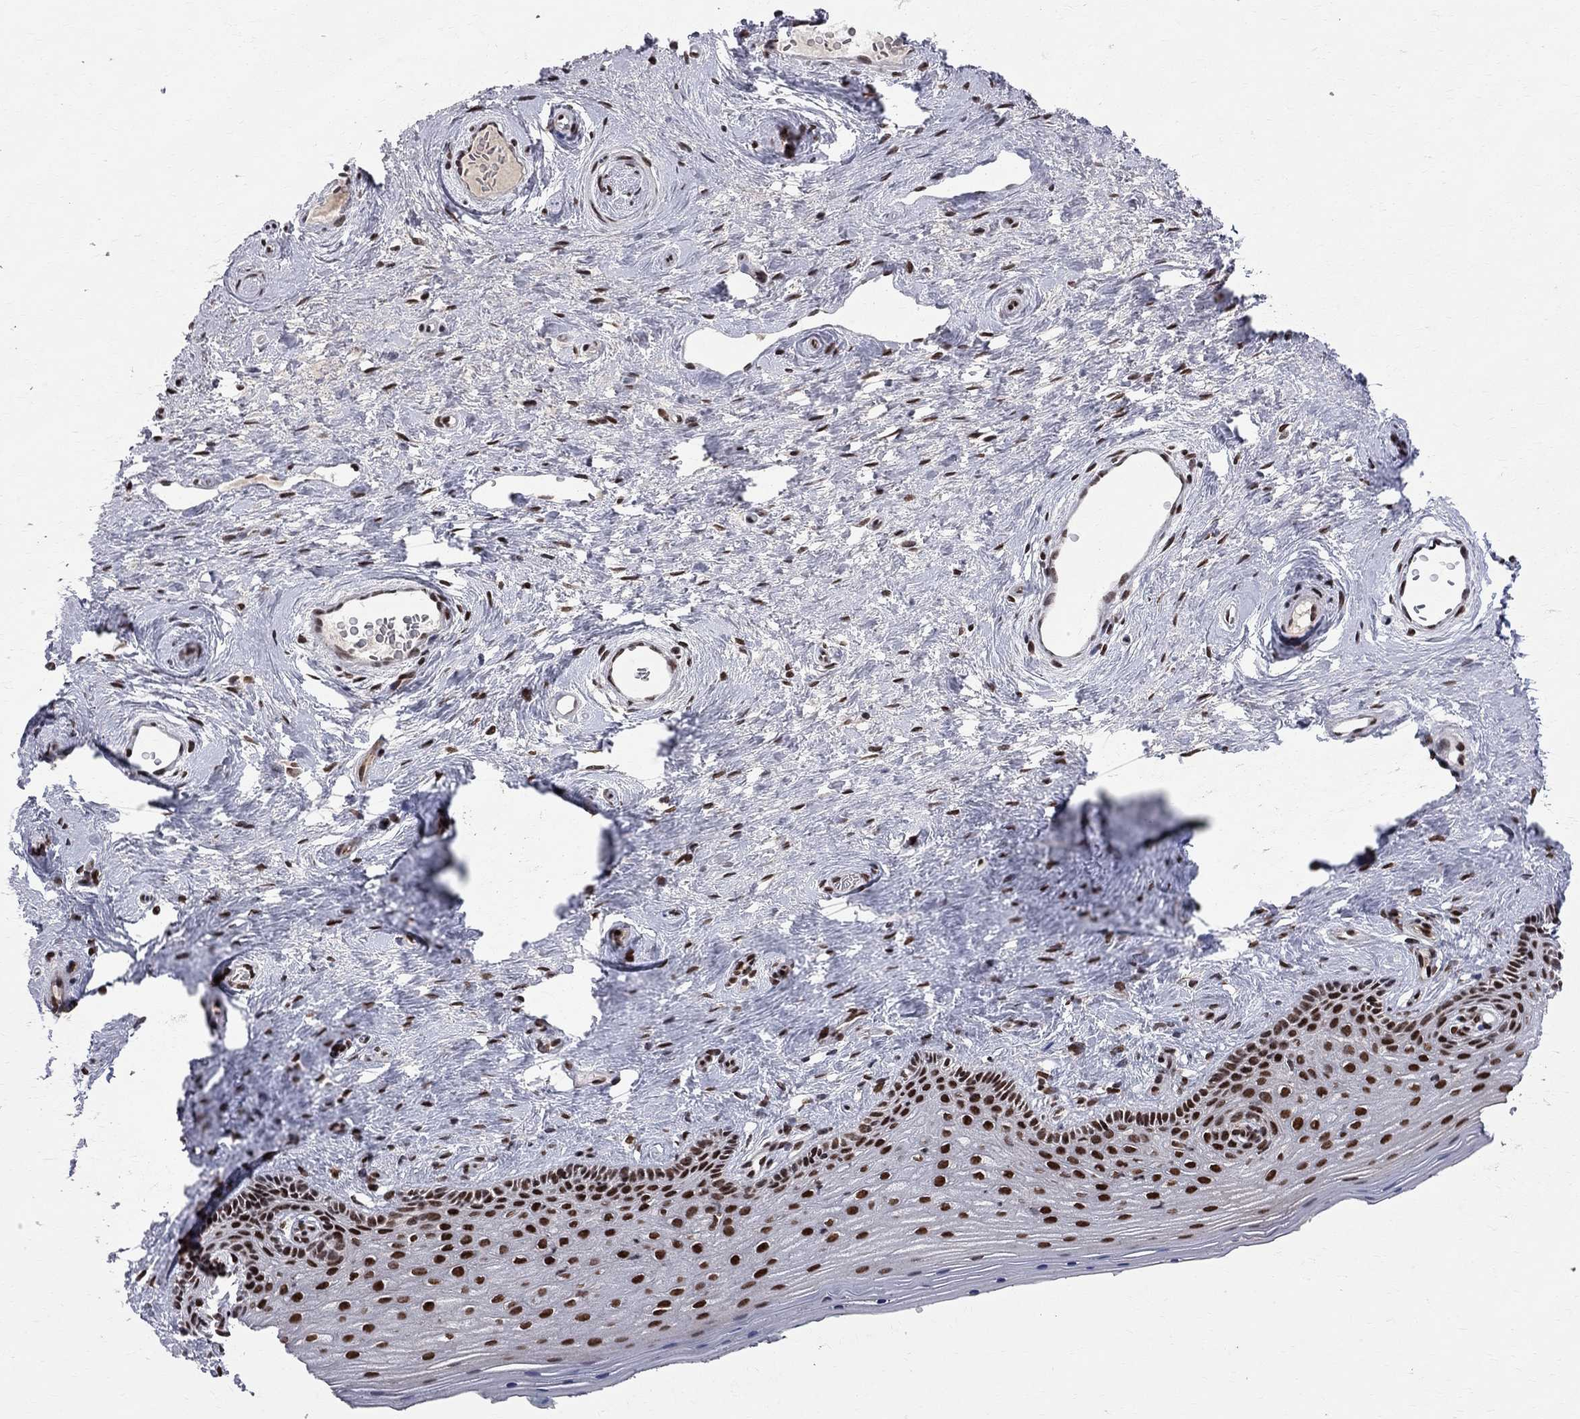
{"staining": {"intensity": "strong", "quantity": ">75%", "location": "nuclear"}, "tissue": "vagina", "cell_type": "Squamous epithelial cells", "image_type": "normal", "snomed": [{"axis": "morphology", "description": "Normal tissue, NOS"}, {"axis": "topography", "description": "Vagina"}], "caption": "Immunohistochemistry (IHC) image of benign human vagina stained for a protein (brown), which shows high levels of strong nuclear expression in about >75% of squamous epithelial cells.", "gene": "SAP30L", "patient": {"sex": "female", "age": 45}}